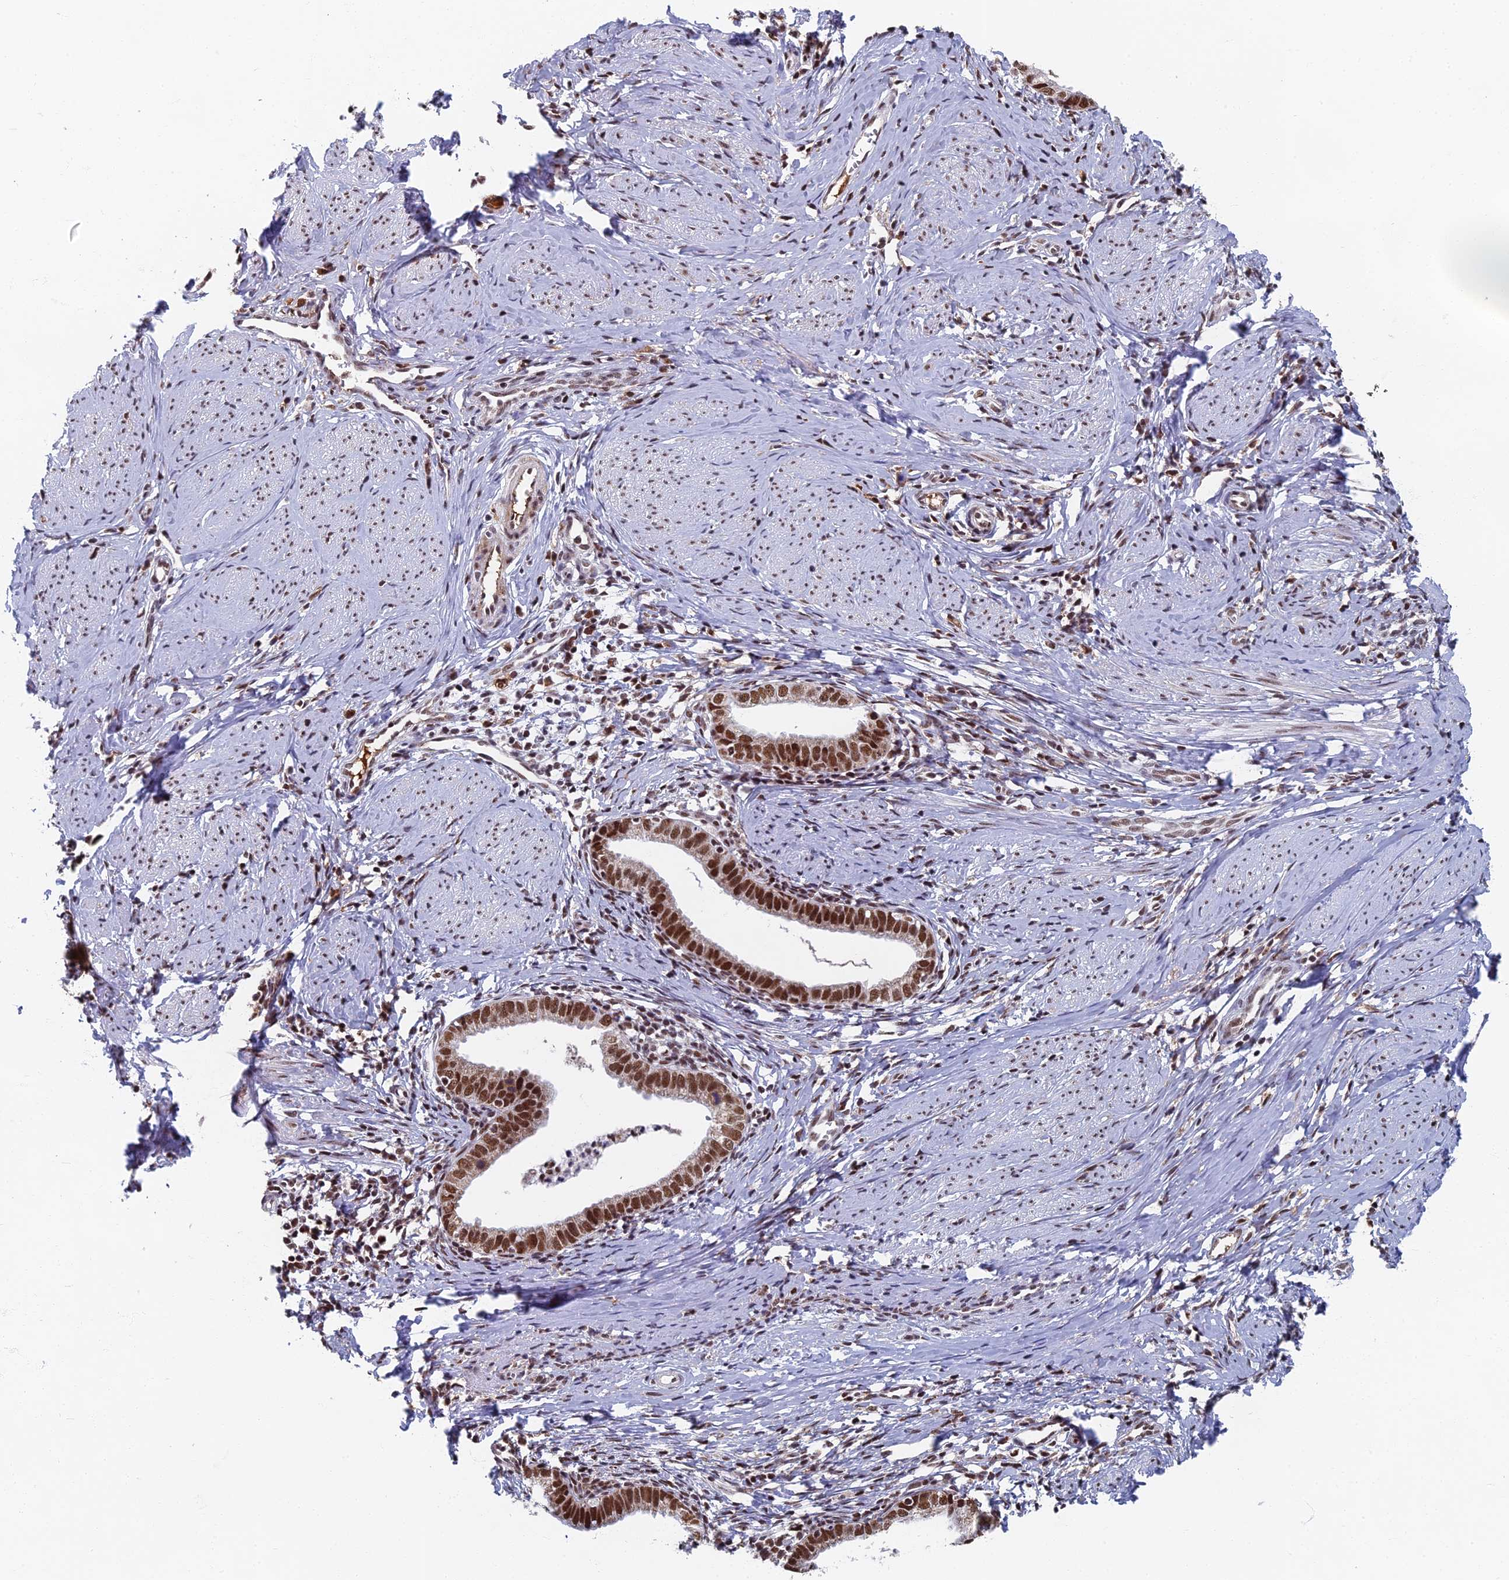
{"staining": {"intensity": "strong", "quantity": ">75%", "location": "nuclear"}, "tissue": "cervical cancer", "cell_type": "Tumor cells", "image_type": "cancer", "snomed": [{"axis": "morphology", "description": "Adenocarcinoma, NOS"}, {"axis": "topography", "description": "Cervix"}], "caption": "A high-resolution photomicrograph shows IHC staining of cervical cancer, which reveals strong nuclear positivity in approximately >75% of tumor cells.", "gene": "TAF13", "patient": {"sex": "female", "age": 36}}